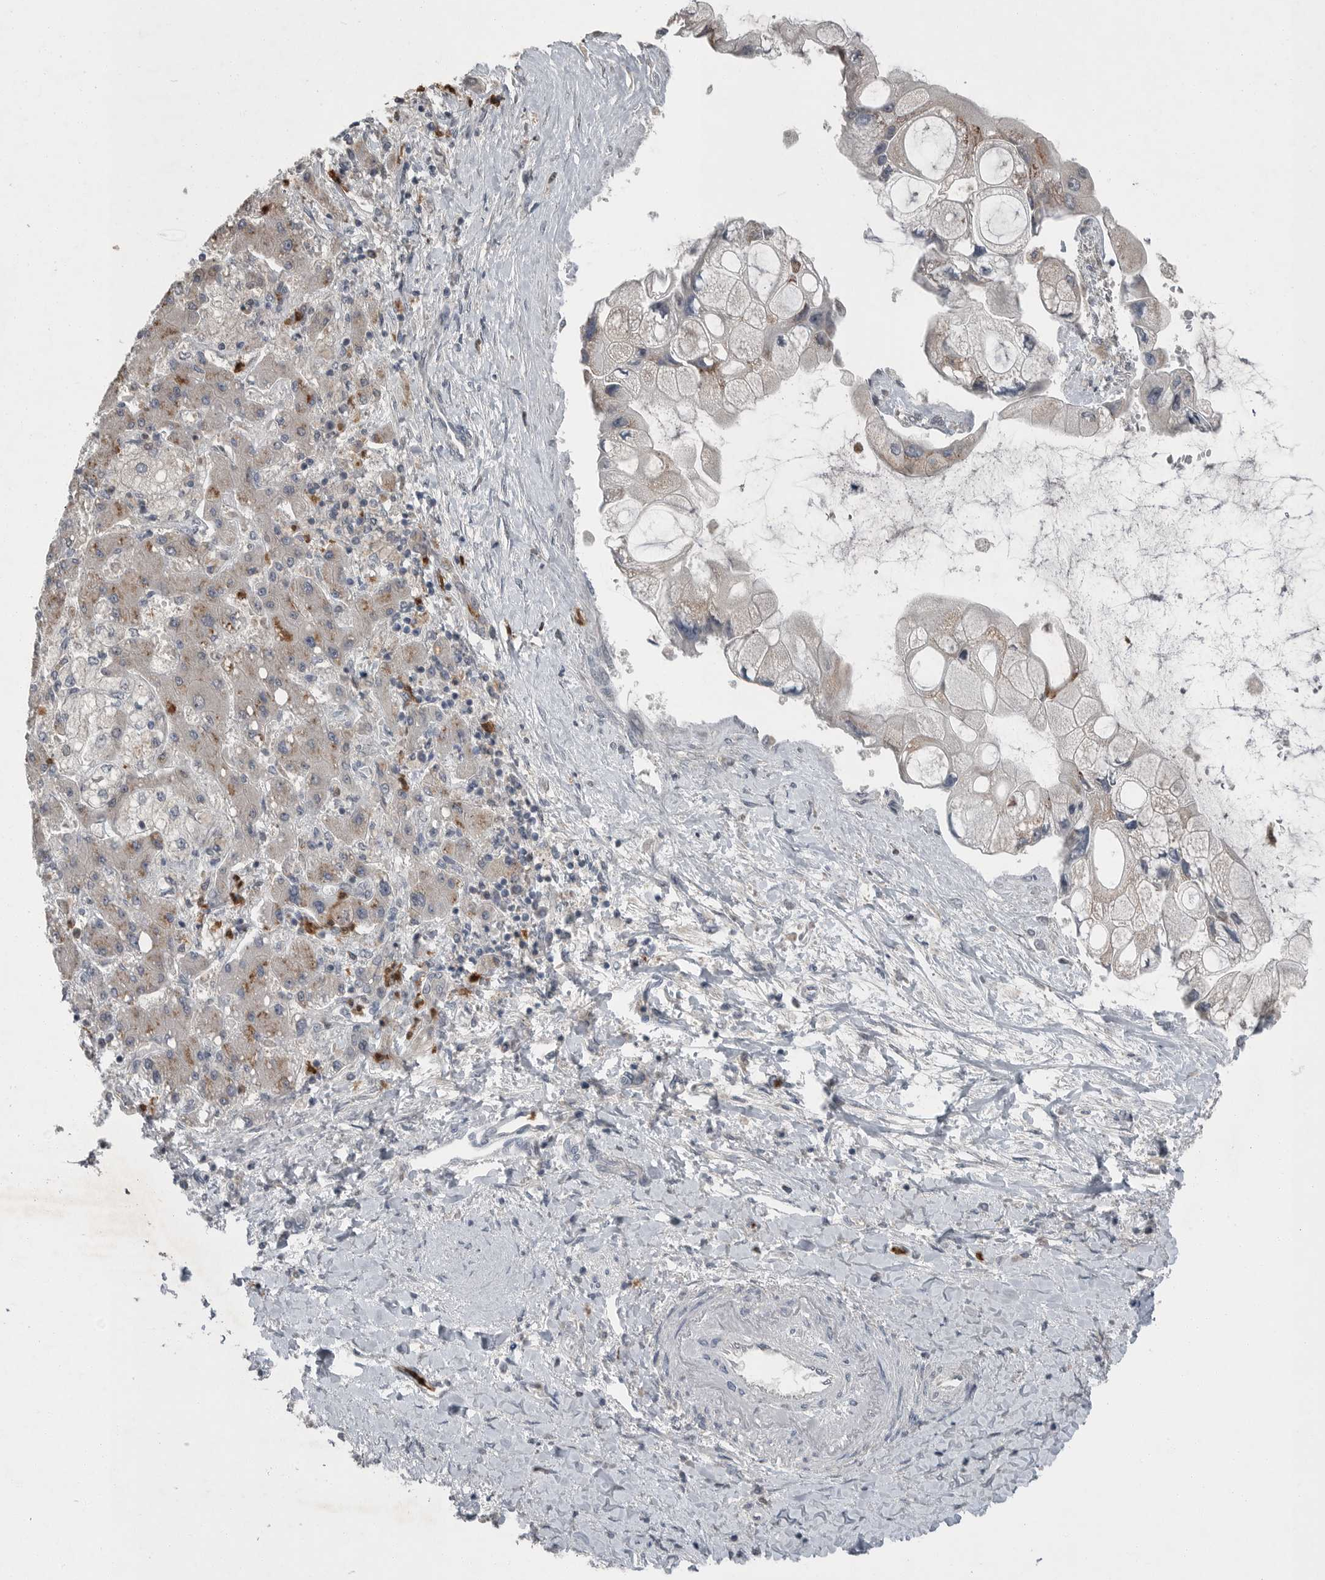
{"staining": {"intensity": "weak", "quantity": "25%-75%", "location": "cytoplasmic/membranous"}, "tissue": "liver cancer", "cell_type": "Tumor cells", "image_type": "cancer", "snomed": [{"axis": "morphology", "description": "Cholangiocarcinoma"}, {"axis": "topography", "description": "Liver"}], "caption": "Liver cholangiocarcinoma stained with DAB immunohistochemistry reveals low levels of weak cytoplasmic/membranous positivity in about 25%-75% of tumor cells.", "gene": "SCP2", "patient": {"sex": "male", "age": 50}}